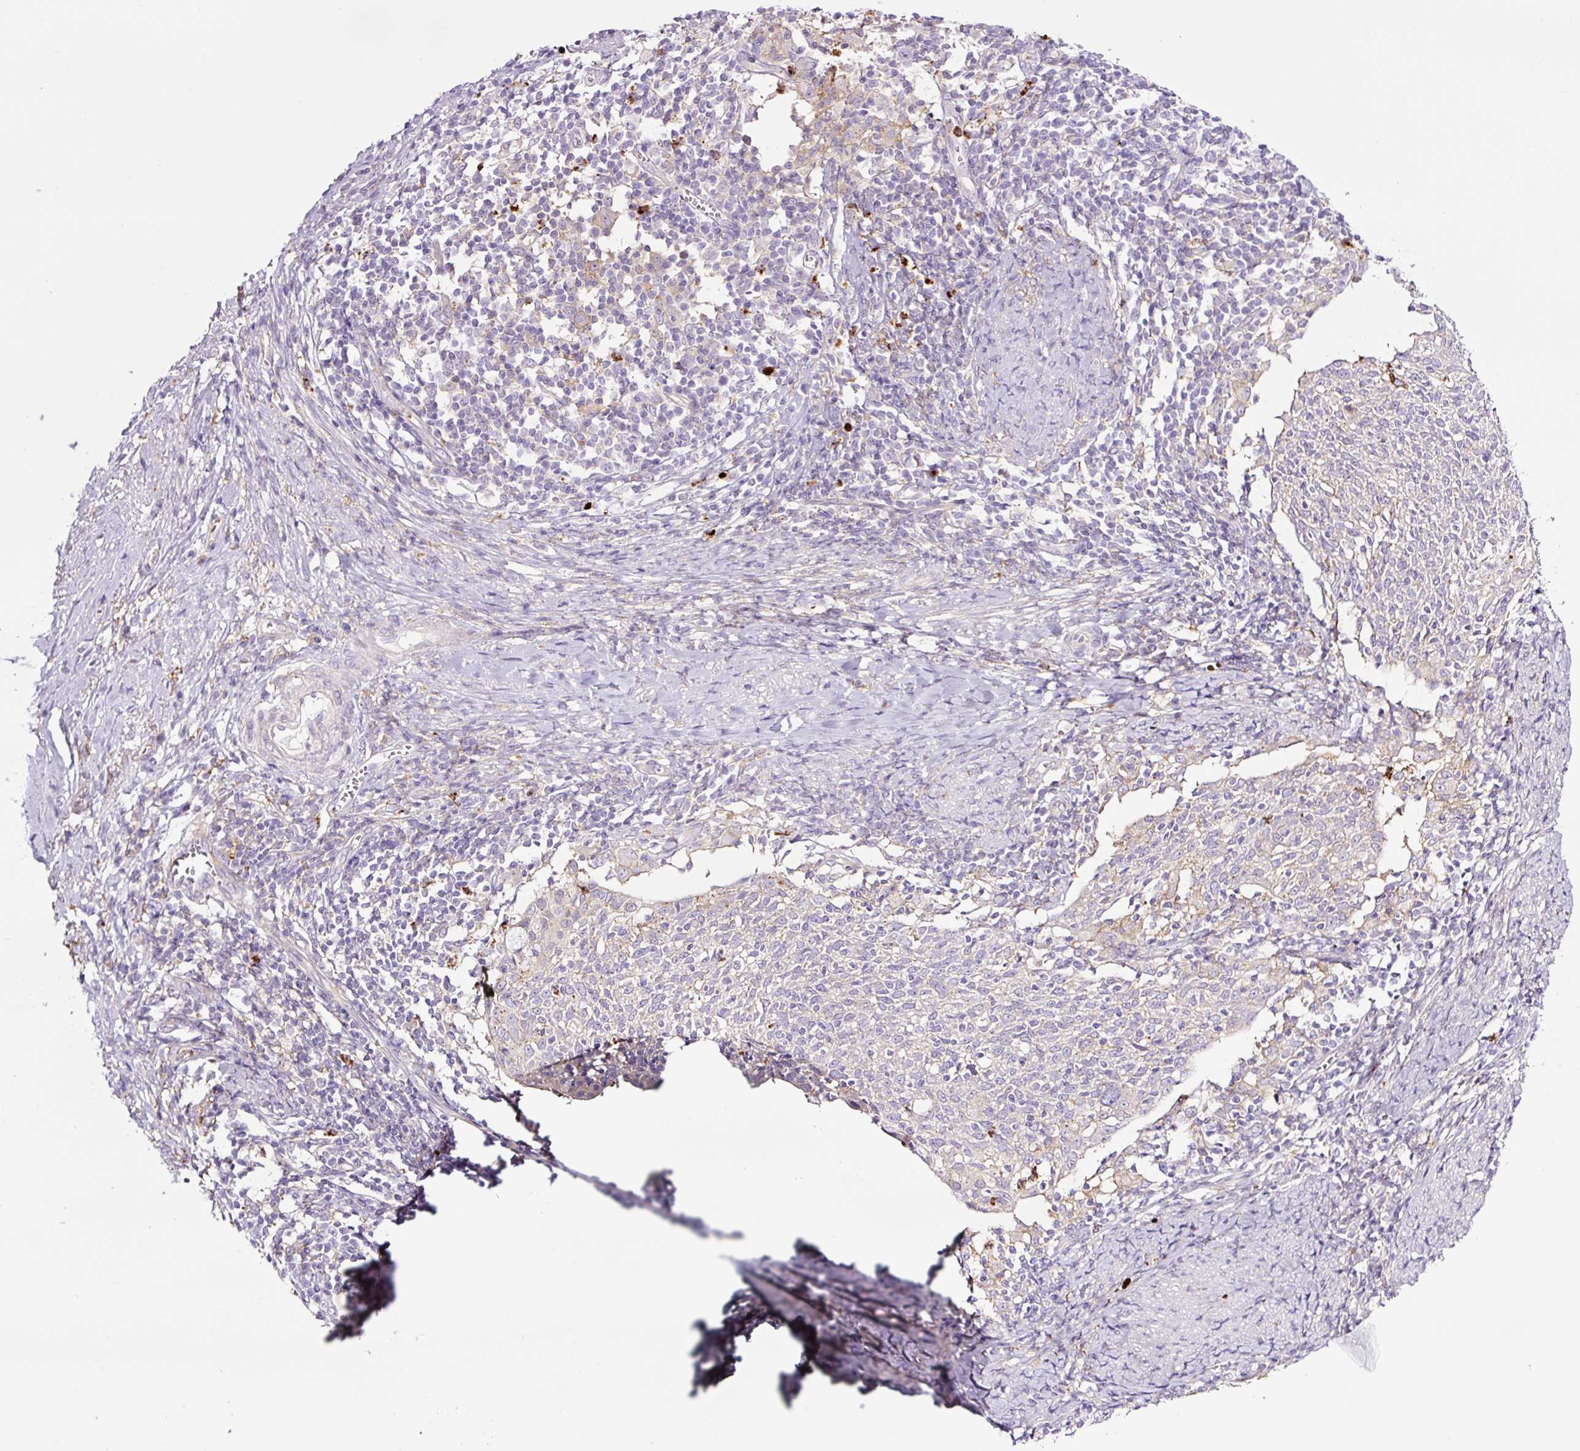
{"staining": {"intensity": "negative", "quantity": "none", "location": "none"}, "tissue": "cervical cancer", "cell_type": "Tumor cells", "image_type": "cancer", "snomed": [{"axis": "morphology", "description": "Squamous cell carcinoma, NOS"}, {"axis": "topography", "description": "Cervix"}], "caption": "High power microscopy image of an immunohistochemistry (IHC) image of cervical cancer, revealing no significant positivity in tumor cells.", "gene": "SH2D6", "patient": {"sex": "female", "age": 52}}